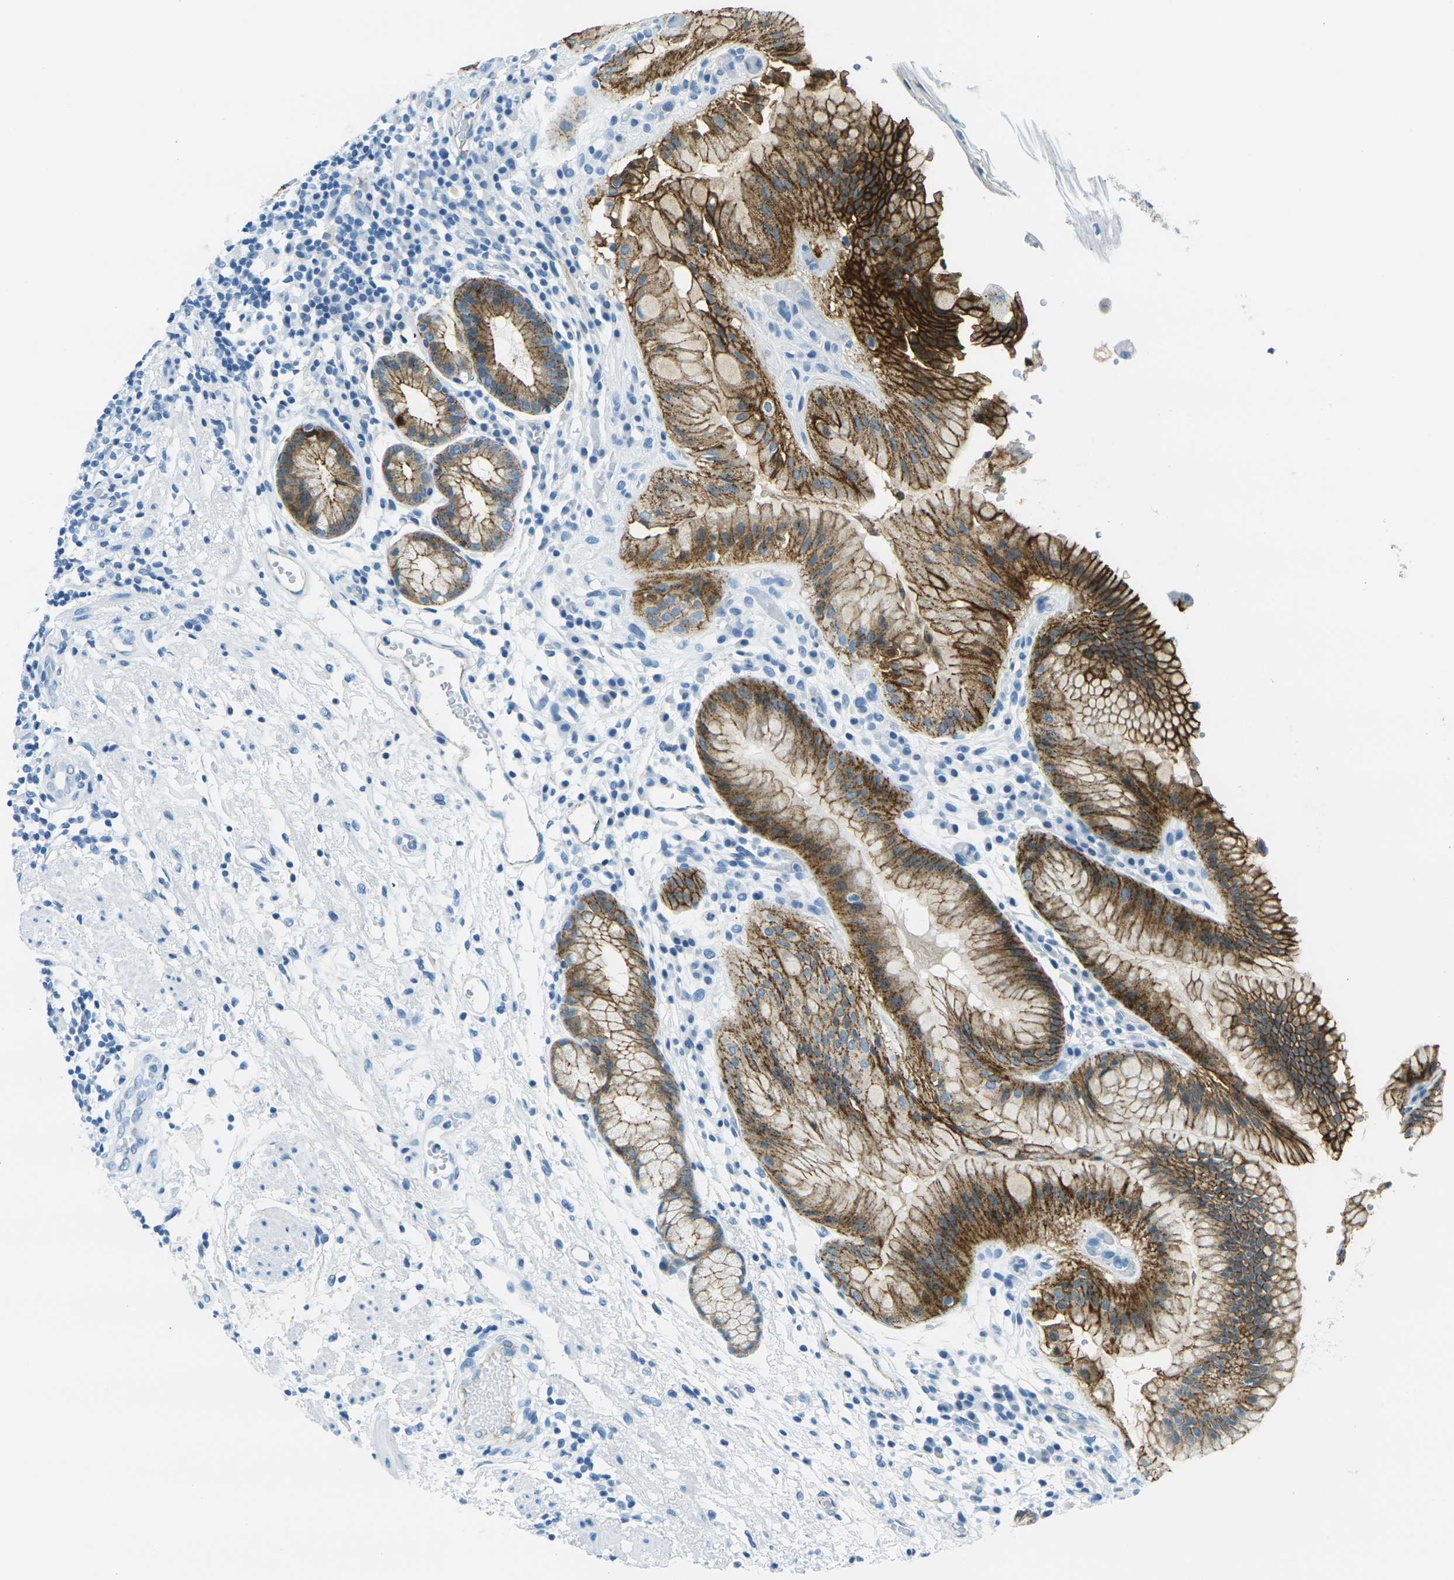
{"staining": {"intensity": "strong", "quantity": ">75%", "location": "cytoplasmic/membranous"}, "tissue": "stomach", "cell_type": "Glandular cells", "image_type": "normal", "snomed": [{"axis": "morphology", "description": "Normal tissue, NOS"}, {"axis": "topography", "description": "Stomach, upper"}], "caption": "Glandular cells exhibit strong cytoplasmic/membranous expression in about >75% of cells in normal stomach. (IHC, brightfield microscopy, high magnification).", "gene": "OCLN", "patient": {"sex": "male", "age": 72}}